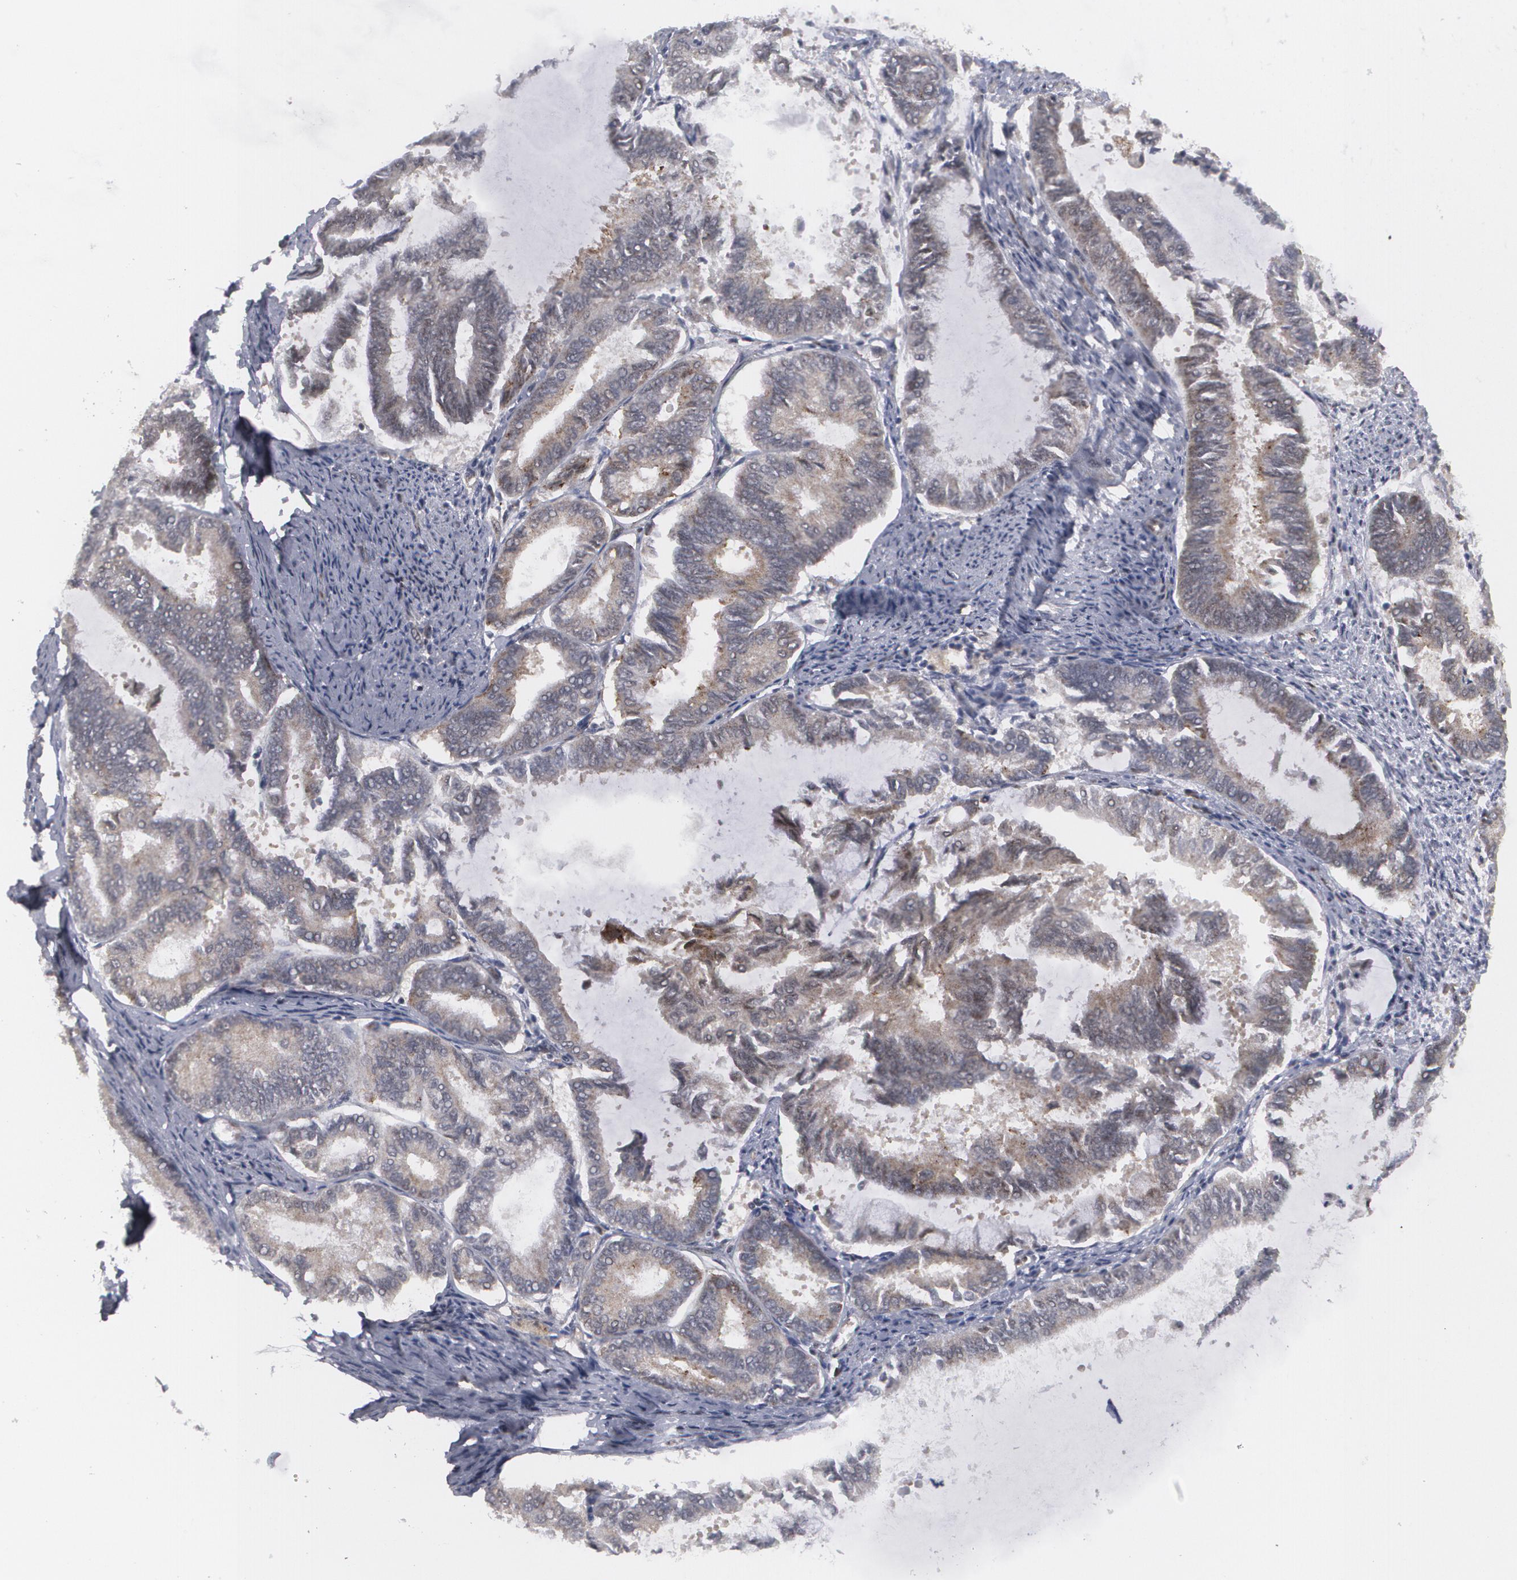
{"staining": {"intensity": "weak", "quantity": "25%-75%", "location": "nuclear"}, "tissue": "endometrial cancer", "cell_type": "Tumor cells", "image_type": "cancer", "snomed": [{"axis": "morphology", "description": "Adenocarcinoma, NOS"}, {"axis": "topography", "description": "Endometrium"}], "caption": "Approximately 25%-75% of tumor cells in endometrial cancer exhibit weak nuclear protein staining as visualized by brown immunohistochemical staining.", "gene": "INTS6", "patient": {"sex": "female", "age": 86}}